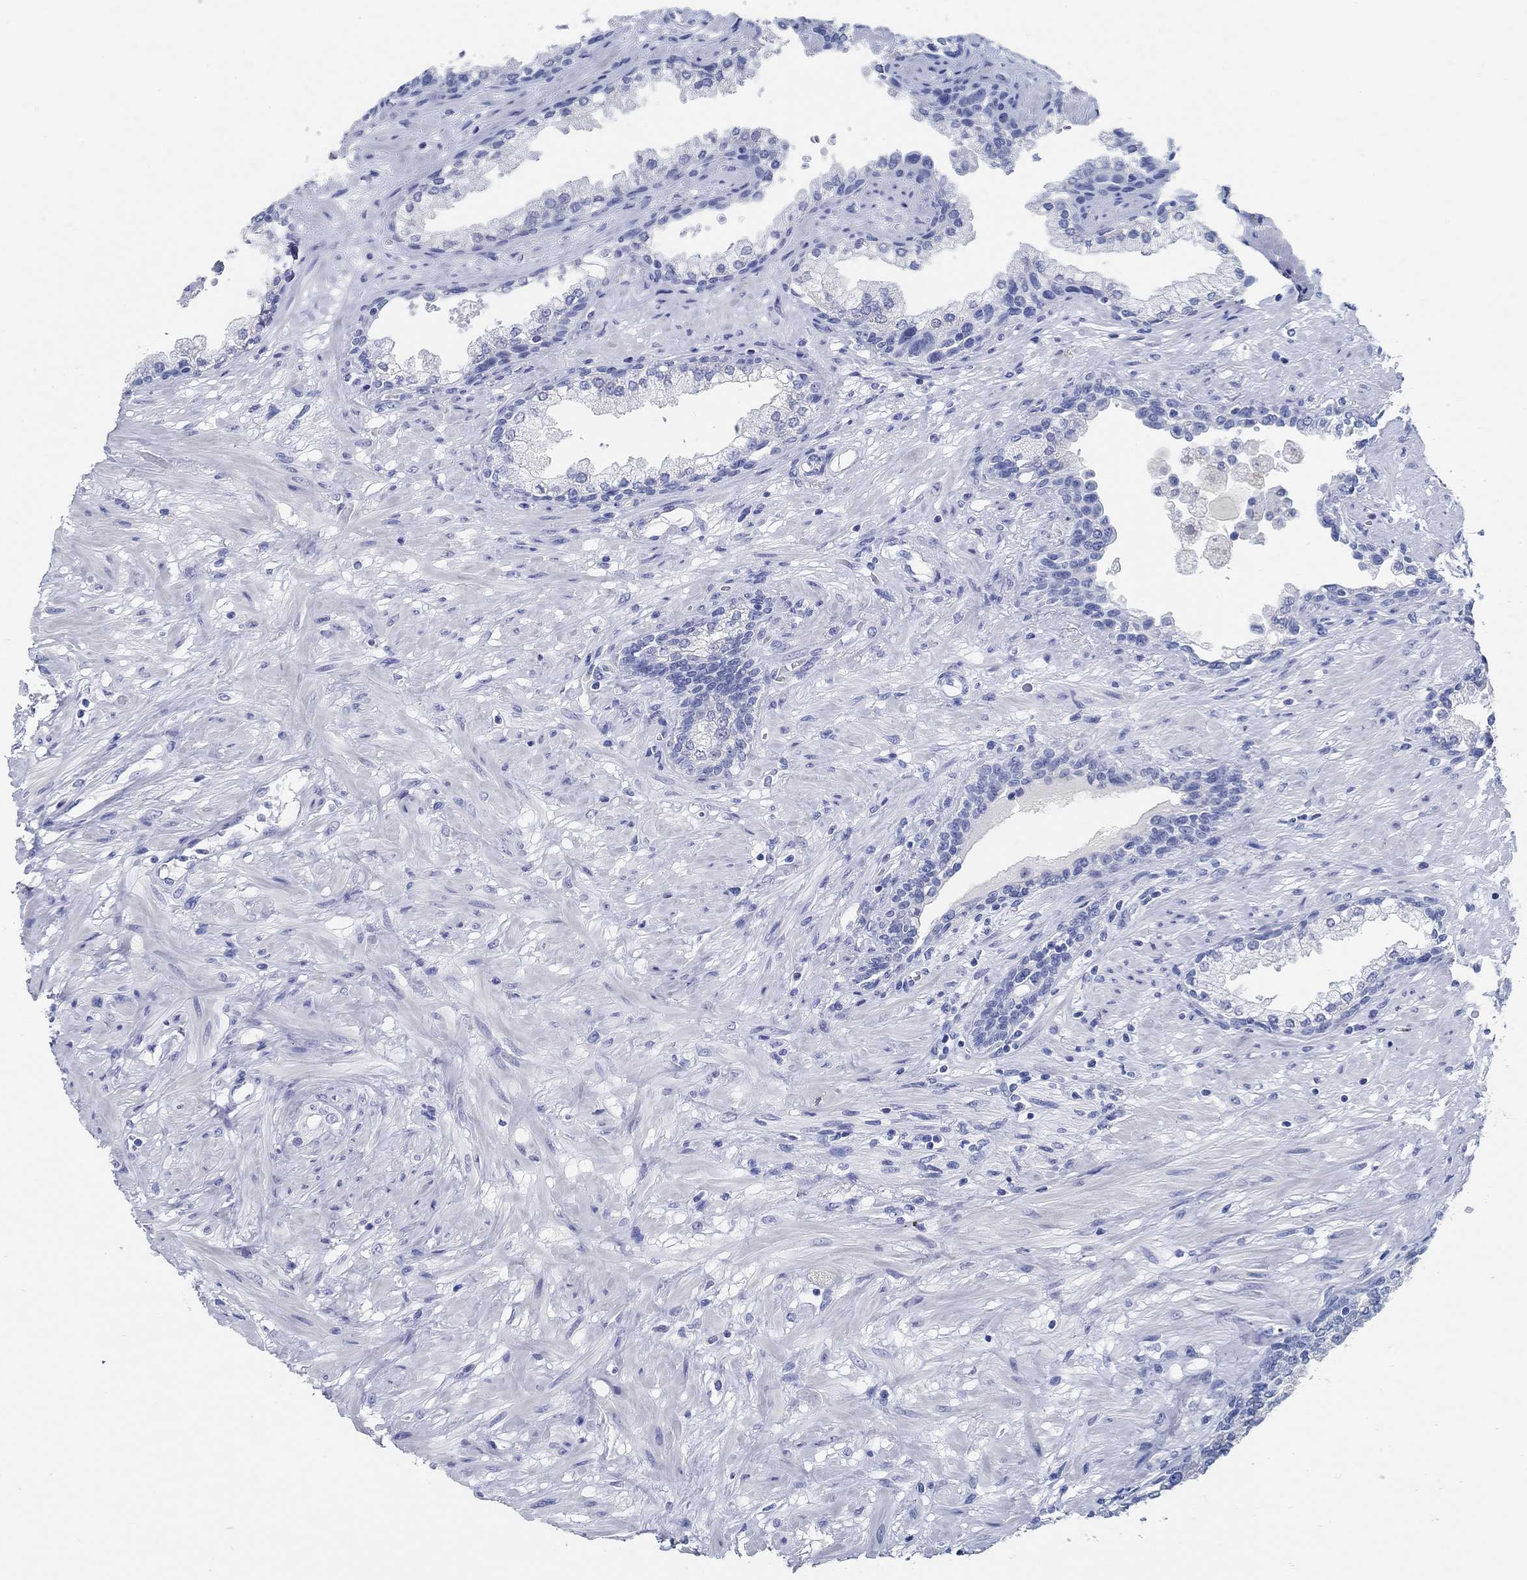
{"staining": {"intensity": "negative", "quantity": "none", "location": "none"}, "tissue": "prostate", "cell_type": "Glandular cells", "image_type": "normal", "snomed": [{"axis": "morphology", "description": "Normal tissue, NOS"}, {"axis": "topography", "description": "Prostate"}], "caption": "Prostate stained for a protein using immunohistochemistry (IHC) exhibits no expression glandular cells.", "gene": "SLC45A1", "patient": {"sex": "male", "age": 63}}